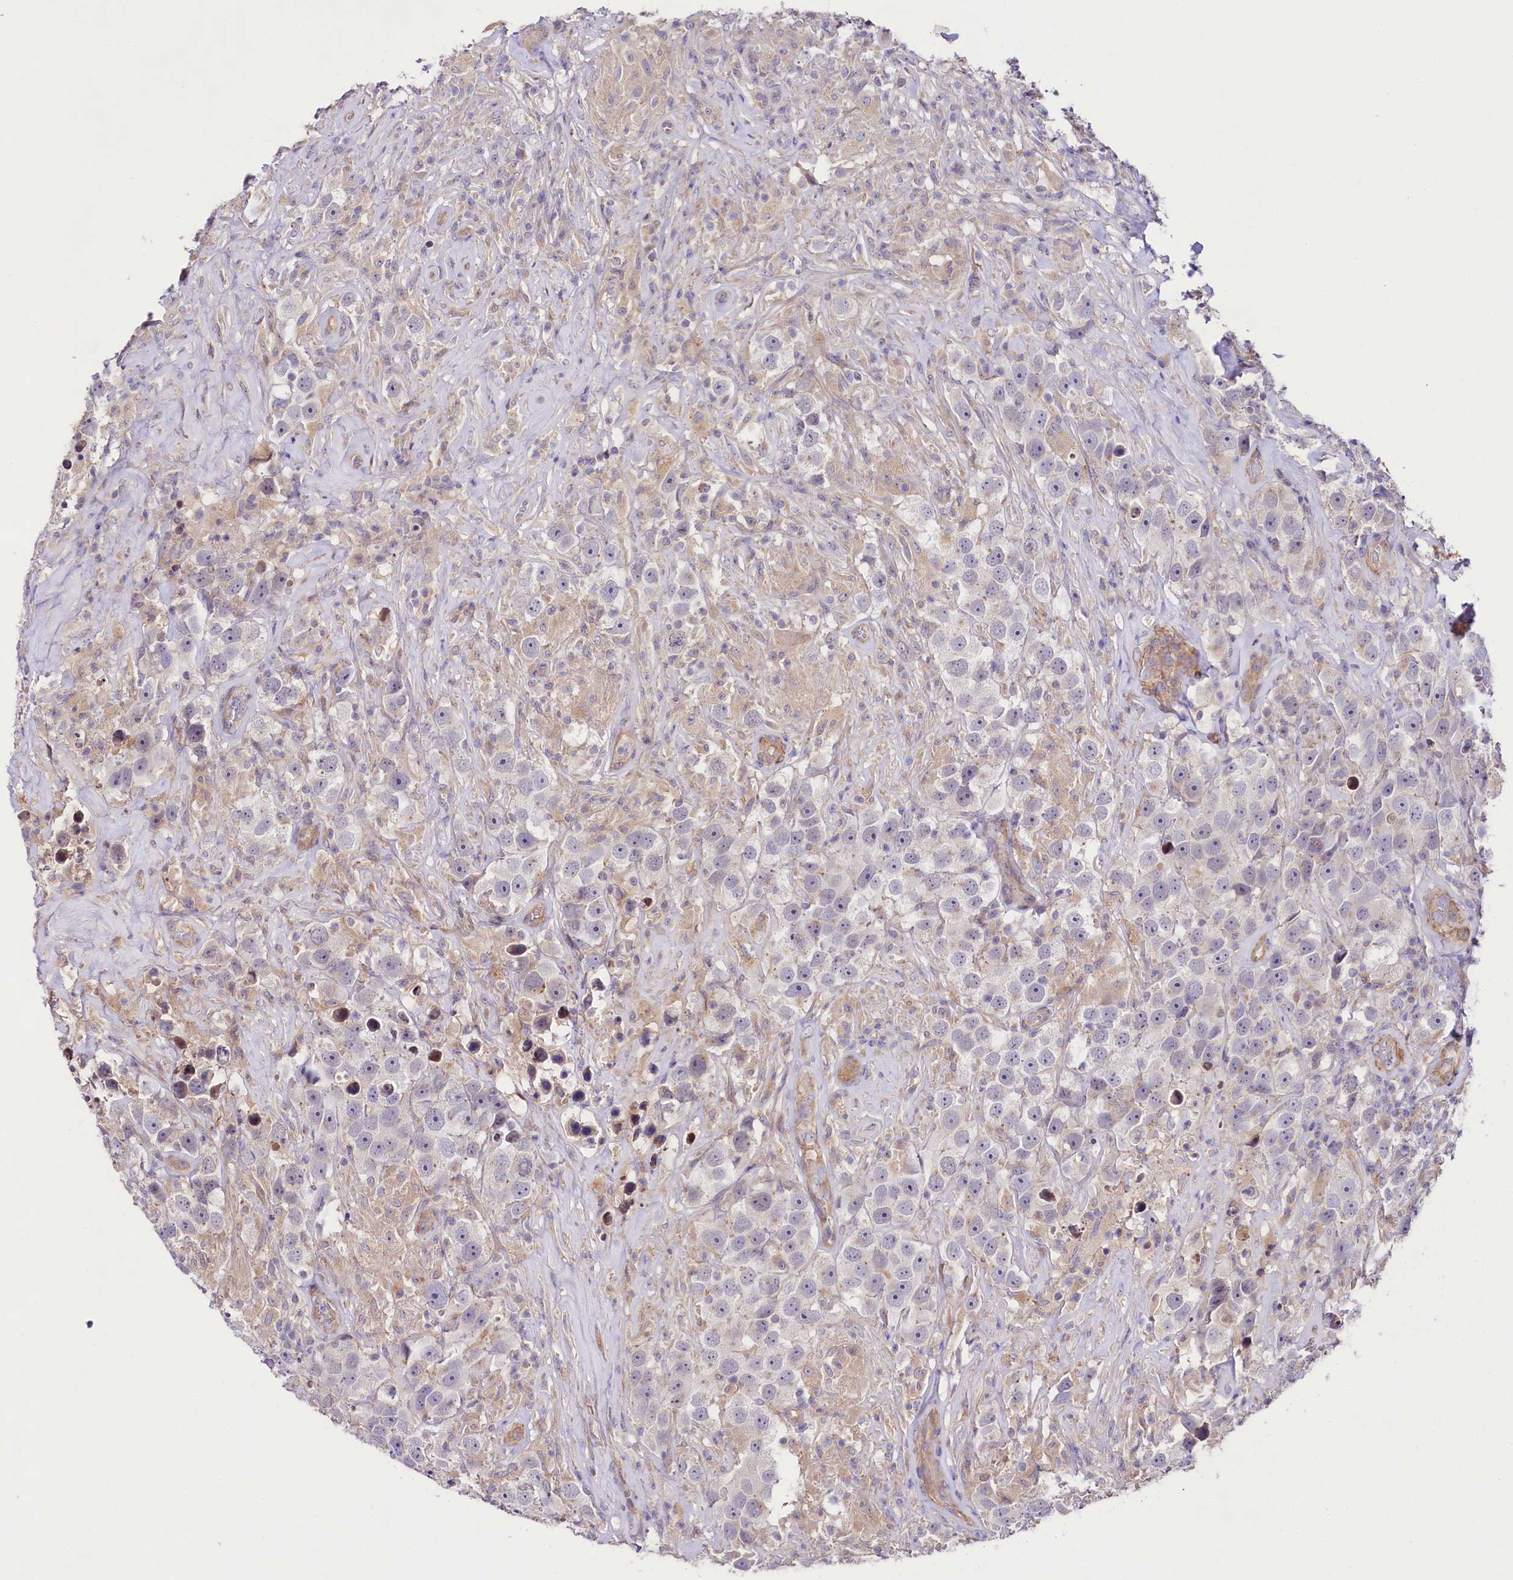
{"staining": {"intensity": "negative", "quantity": "none", "location": "none"}, "tissue": "testis cancer", "cell_type": "Tumor cells", "image_type": "cancer", "snomed": [{"axis": "morphology", "description": "Seminoma, NOS"}, {"axis": "topography", "description": "Testis"}], "caption": "Tumor cells show no significant protein staining in testis cancer.", "gene": "VPS11", "patient": {"sex": "male", "age": 49}}